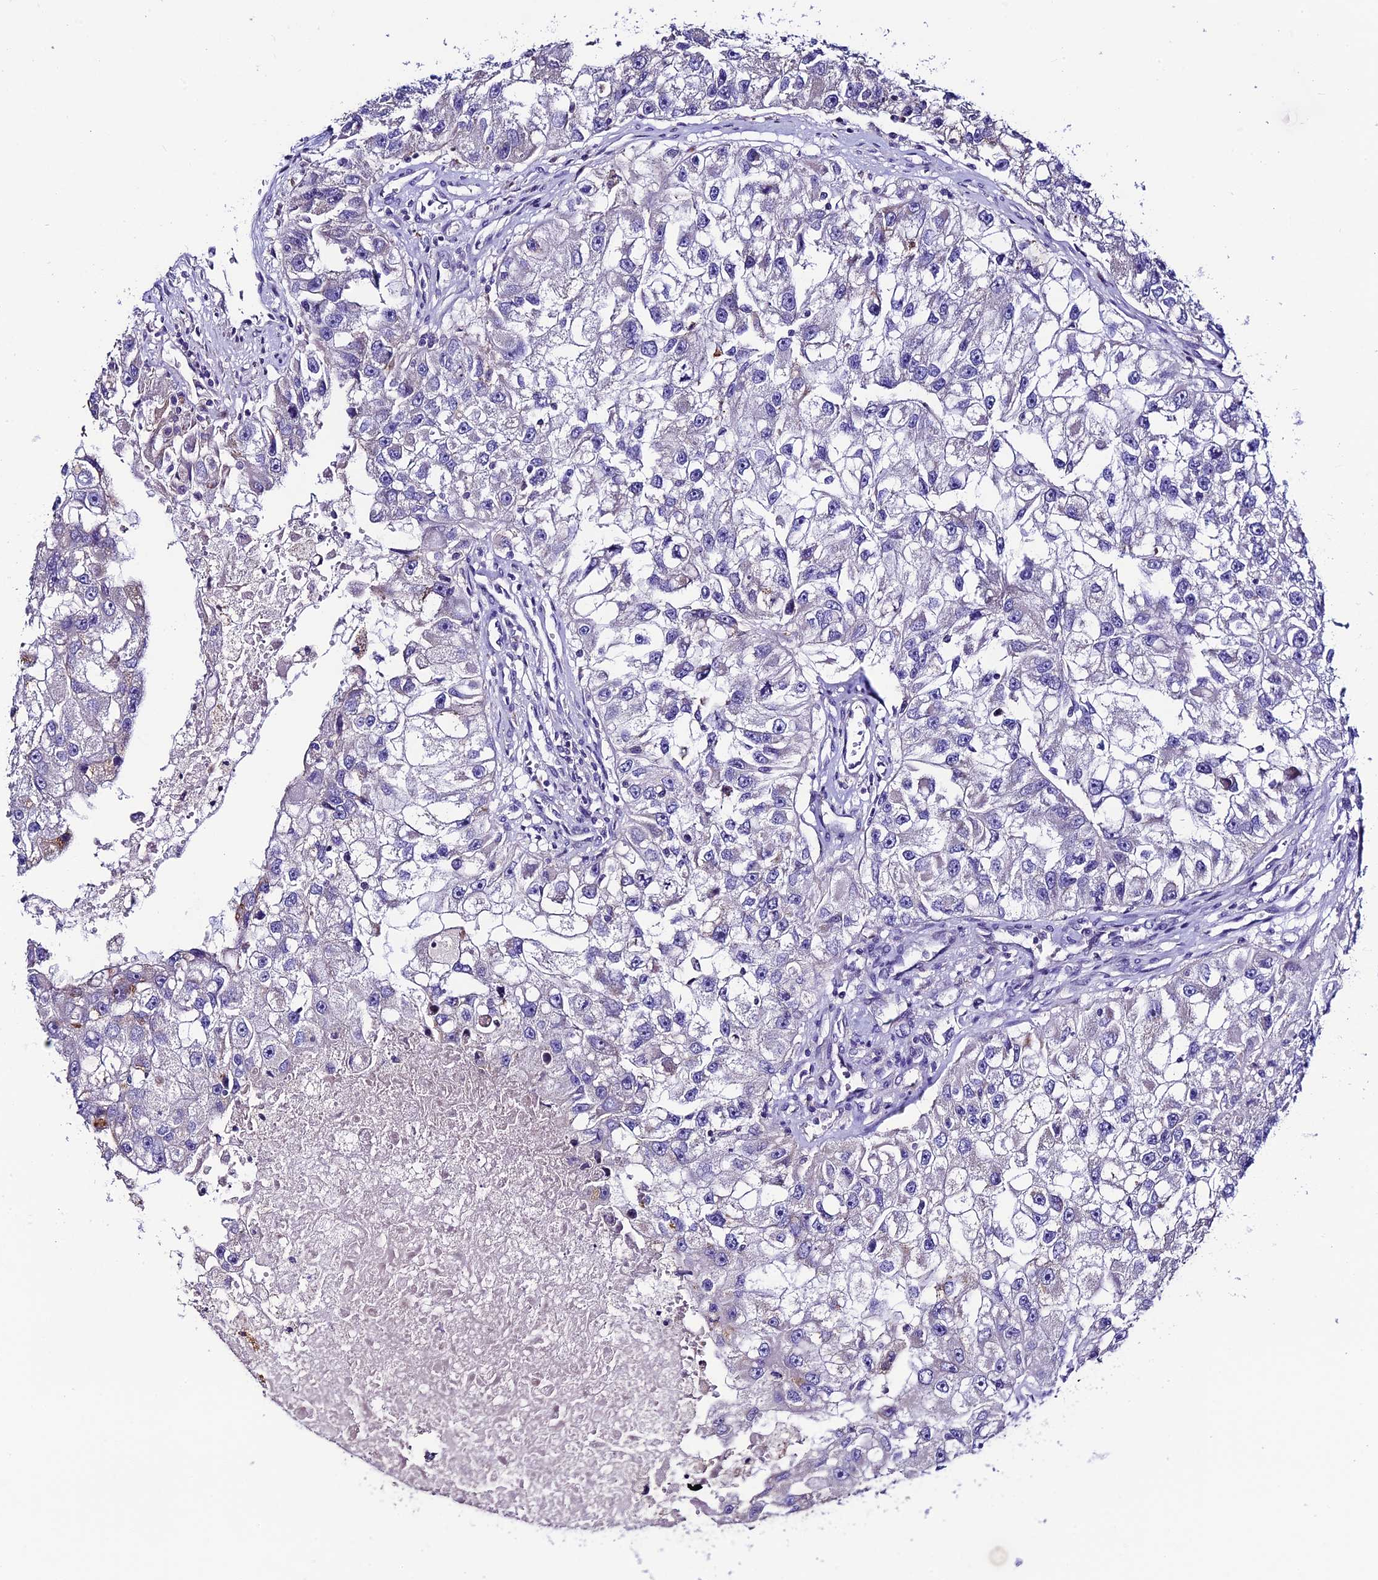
{"staining": {"intensity": "negative", "quantity": "none", "location": "none"}, "tissue": "renal cancer", "cell_type": "Tumor cells", "image_type": "cancer", "snomed": [{"axis": "morphology", "description": "Adenocarcinoma, NOS"}, {"axis": "topography", "description": "Kidney"}], "caption": "Tumor cells are negative for brown protein staining in renal cancer.", "gene": "FAM178B", "patient": {"sex": "male", "age": 63}}